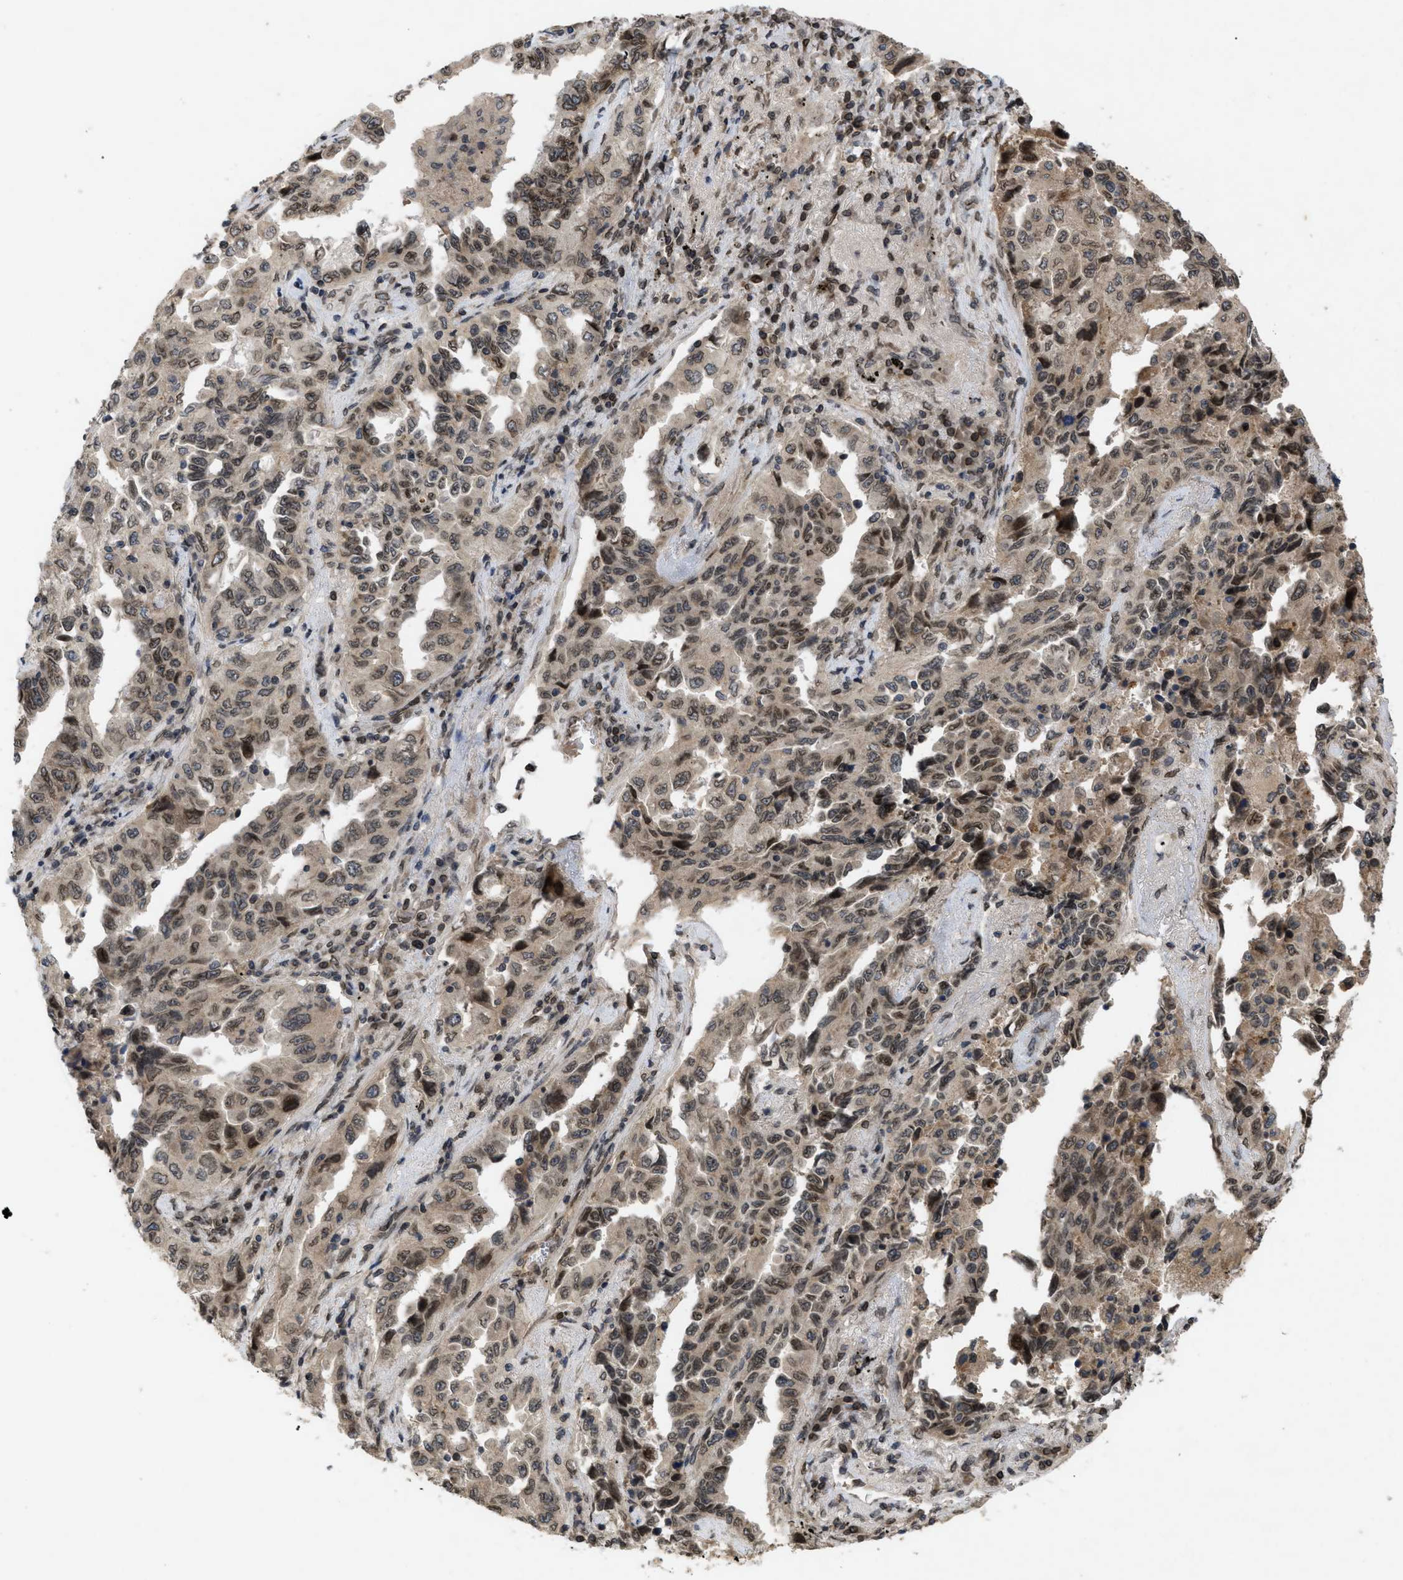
{"staining": {"intensity": "weak", "quantity": ">75%", "location": "cytoplasmic/membranous,nuclear"}, "tissue": "lung cancer", "cell_type": "Tumor cells", "image_type": "cancer", "snomed": [{"axis": "morphology", "description": "Adenocarcinoma, NOS"}, {"axis": "topography", "description": "Lung"}], "caption": "This is a histology image of immunohistochemistry (IHC) staining of lung cancer (adenocarcinoma), which shows weak staining in the cytoplasmic/membranous and nuclear of tumor cells.", "gene": "CRY1", "patient": {"sex": "female", "age": 51}}